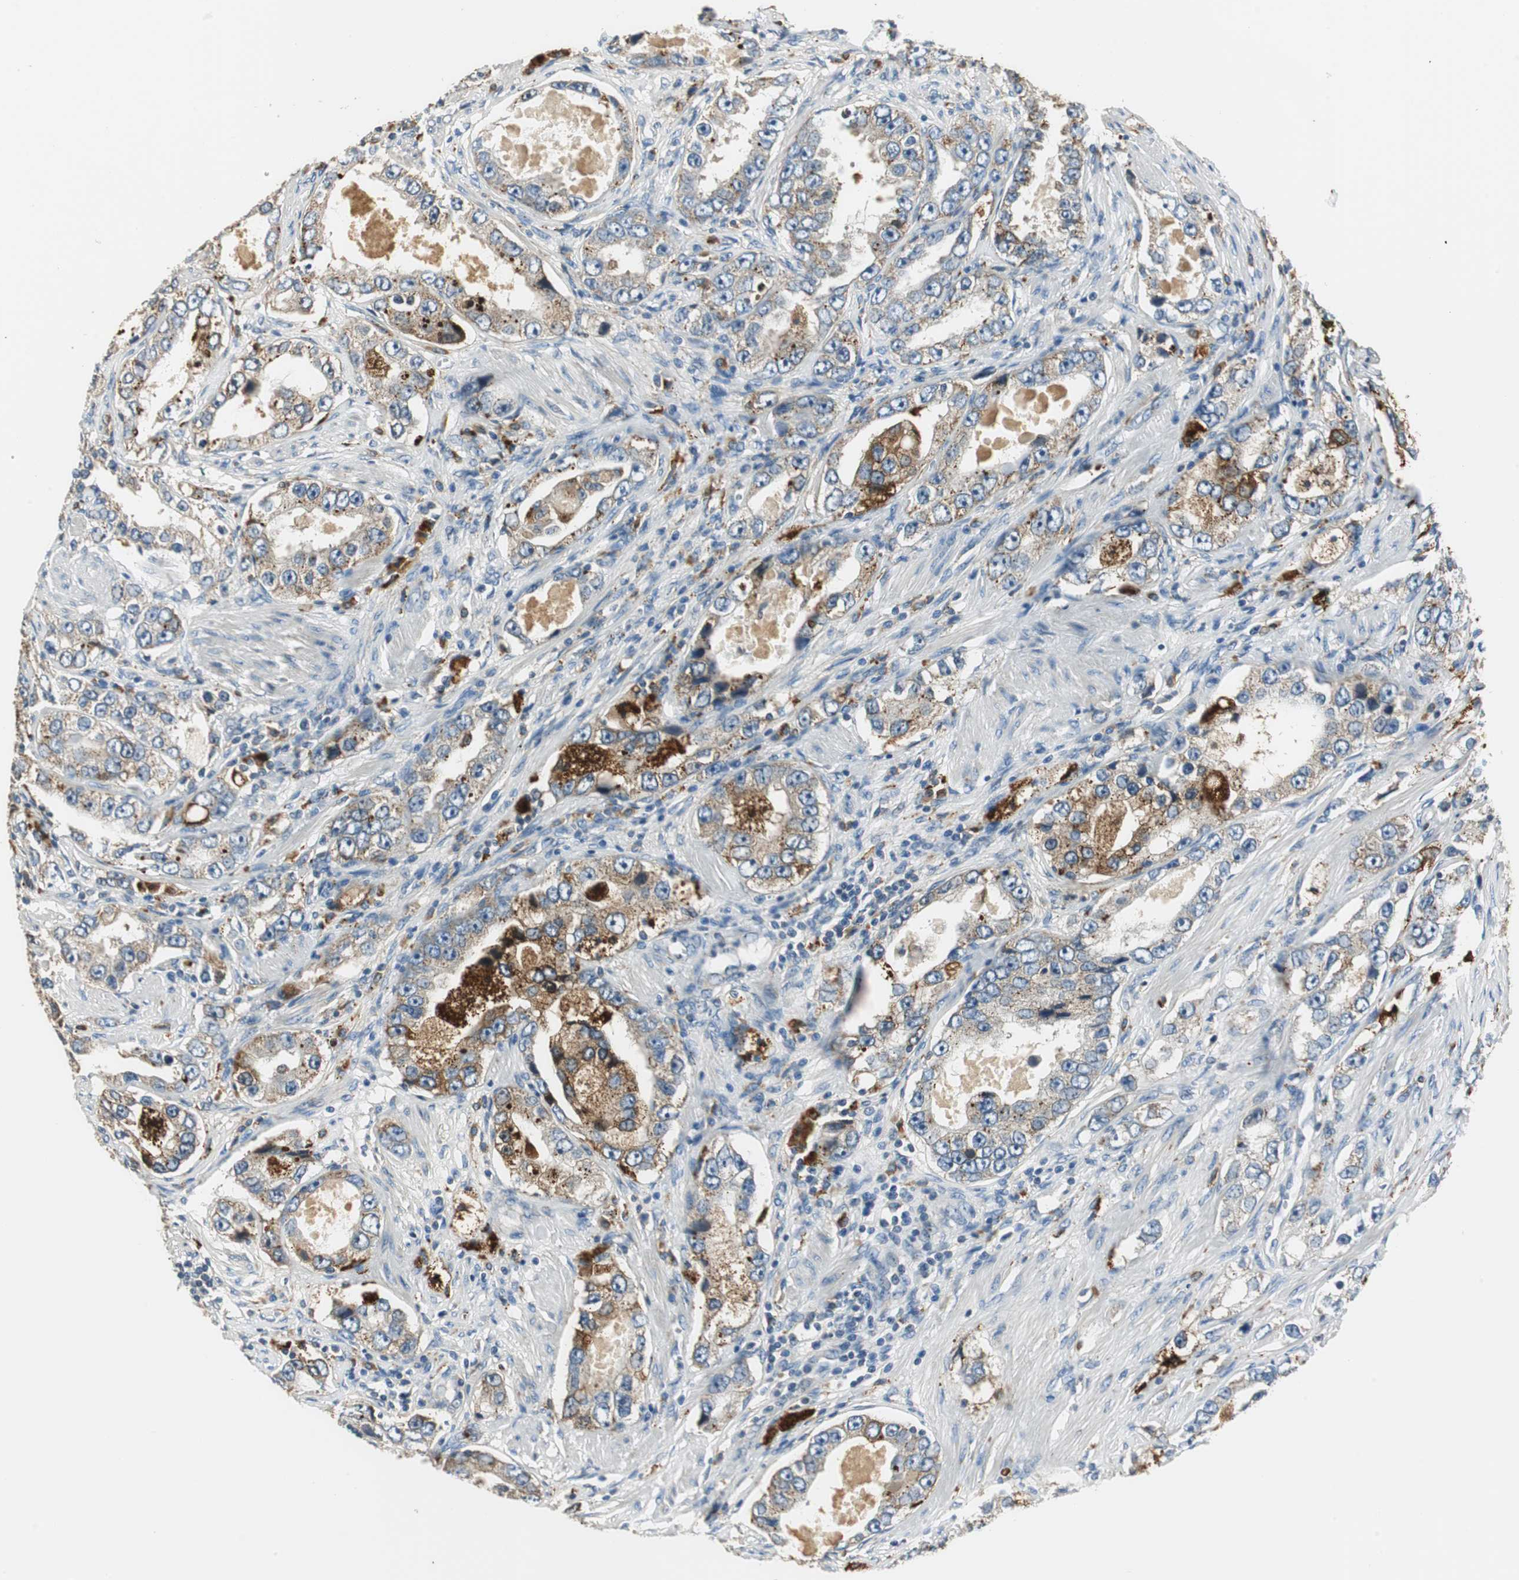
{"staining": {"intensity": "weak", "quantity": "25%-75%", "location": "cytoplasmic/membranous"}, "tissue": "prostate cancer", "cell_type": "Tumor cells", "image_type": "cancer", "snomed": [{"axis": "morphology", "description": "Adenocarcinoma, High grade"}, {"axis": "topography", "description": "Prostate"}], "caption": "Immunohistochemistry (IHC) photomicrograph of human prostate adenocarcinoma (high-grade) stained for a protein (brown), which reveals low levels of weak cytoplasmic/membranous staining in about 25%-75% of tumor cells.", "gene": "NIT1", "patient": {"sex": "male", "age": 63}}